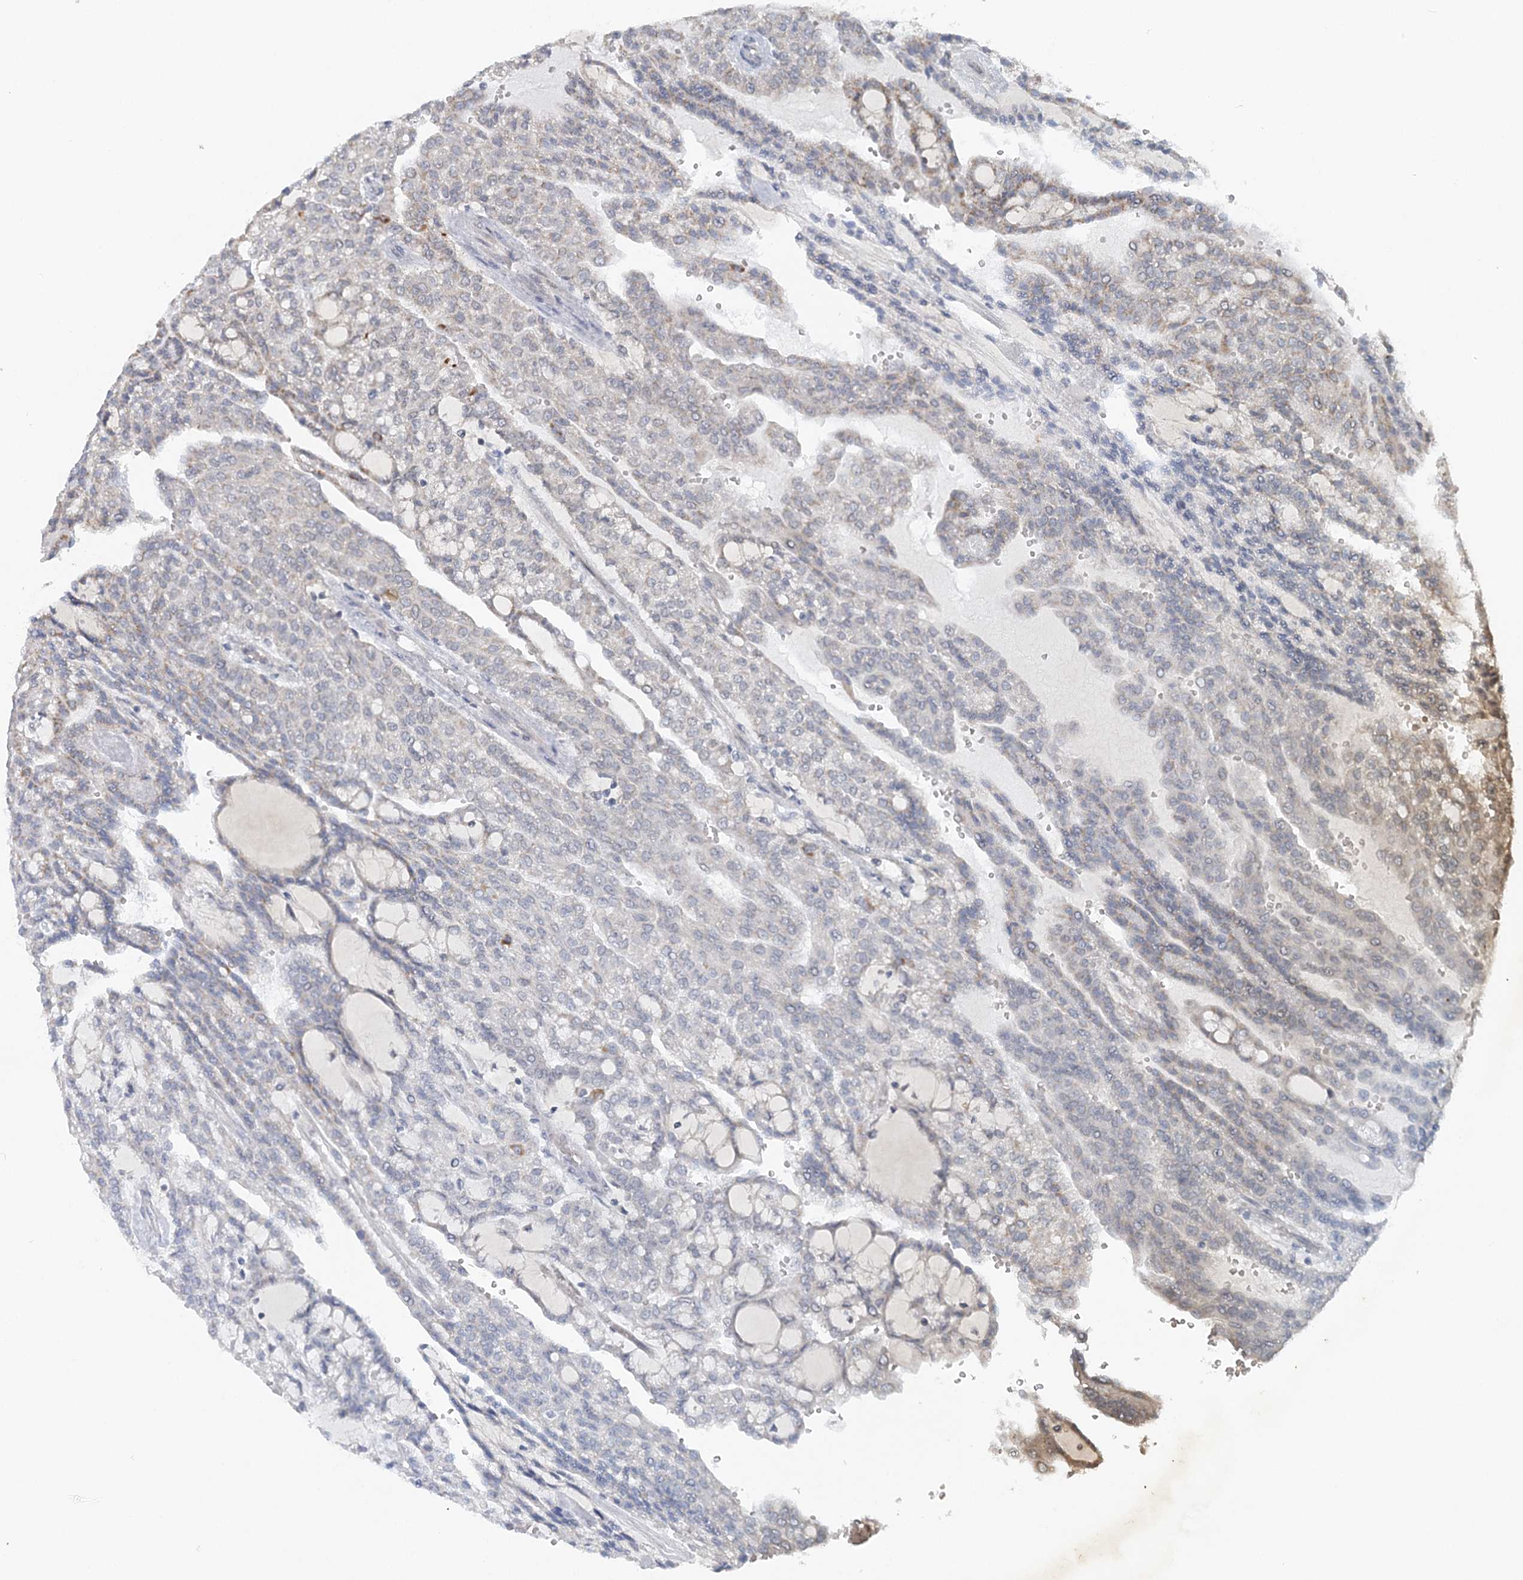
{"staining": {"intensity": "moderate", "quantity": "<25%", "location": "cytoplasmic/membranous"}, "tissue": "renal cancer", "cell_type": "Tumor cells", "image_type": "cancer", "snomed": [{"axis": "morphology", "description": "Adenocarcinoma, NOS"}, {"axis": "topography", "description": "Kidney"}], "caption": "Renal adenocarcinoma stained with a protein marker shows moderate staining in tumor cells.", "gene": "RNF150", "patient": {"sex": "male", "age": 63}}